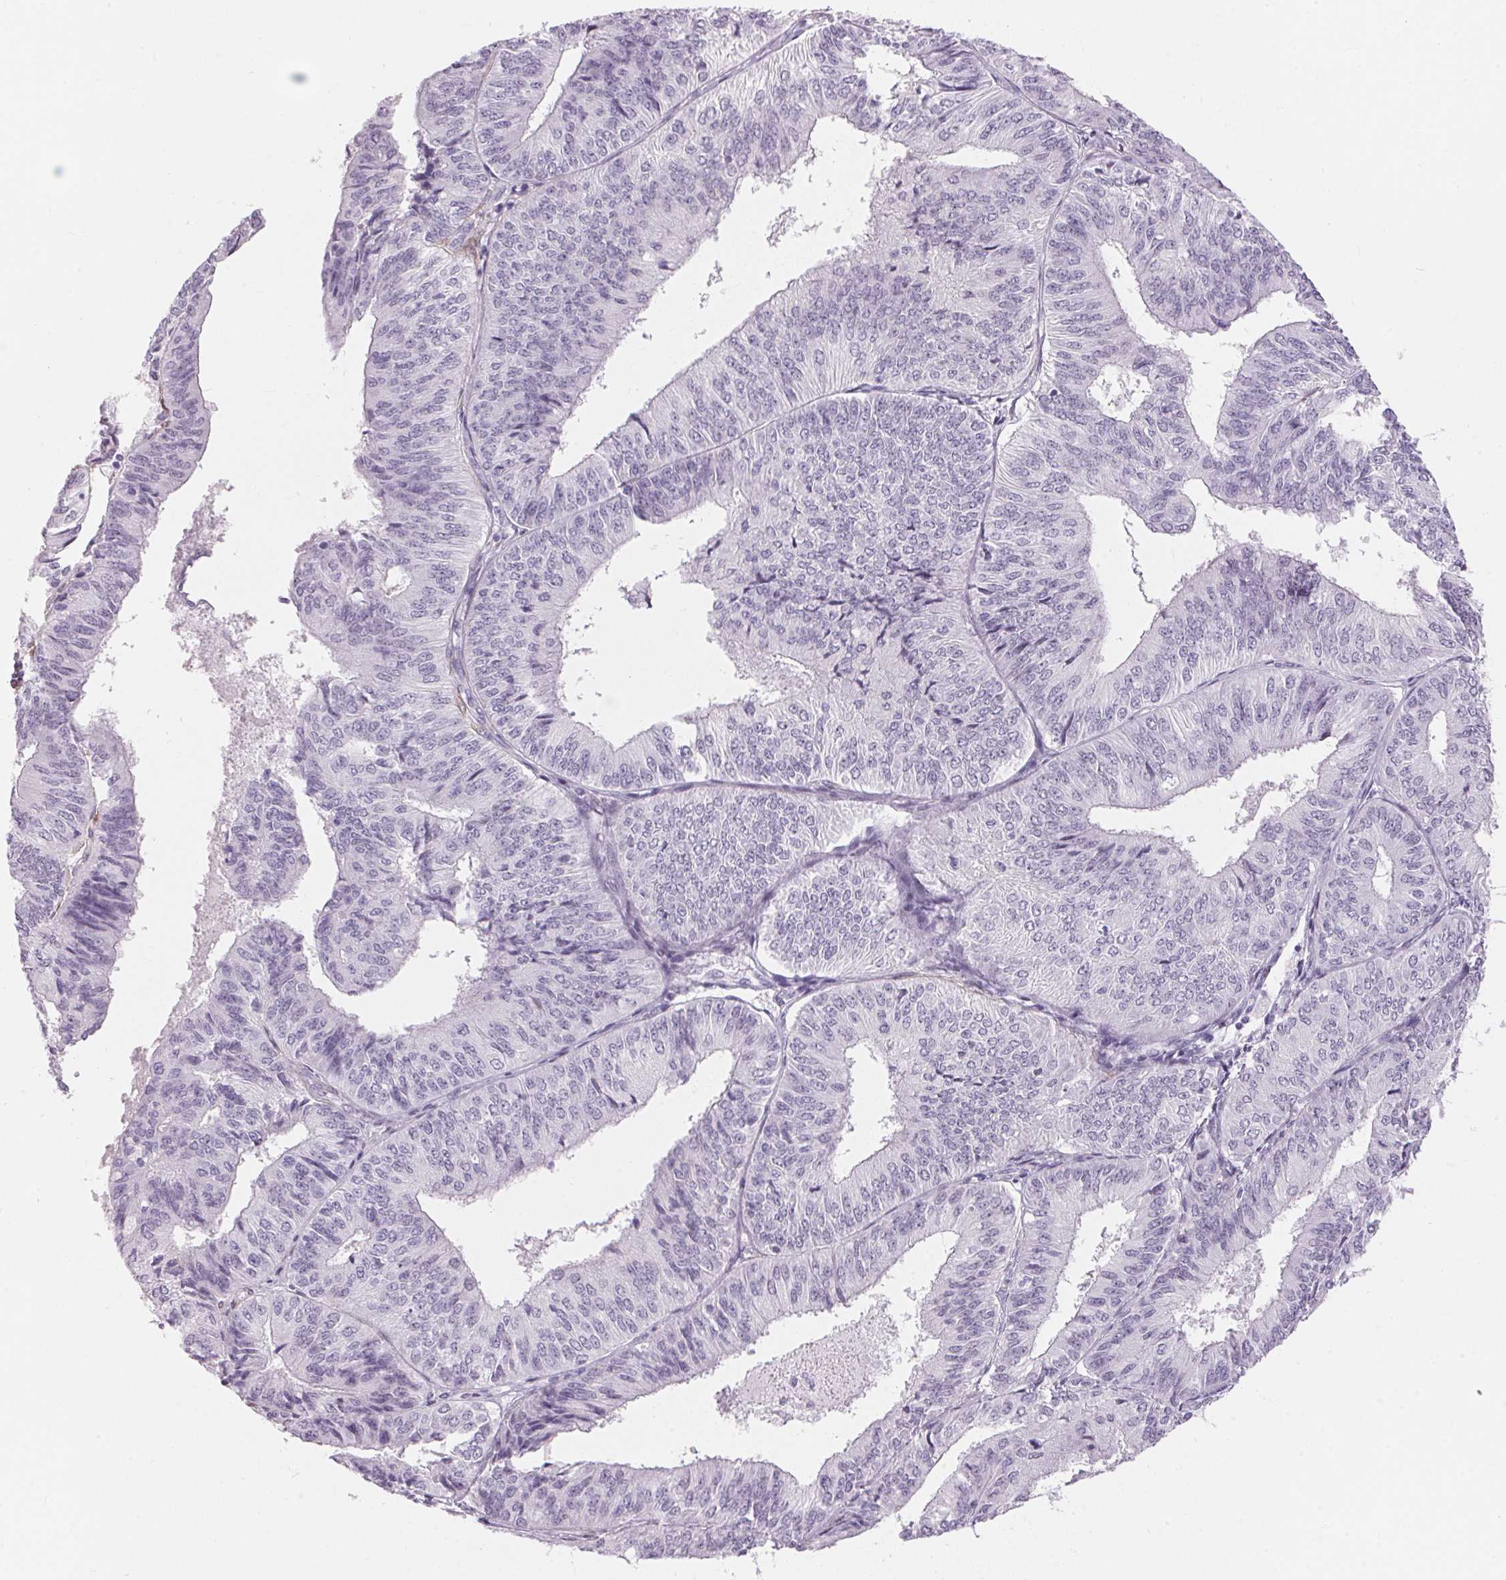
{"staining": {"intensity": "negative", "quantity": "none", "location": "none"}, "tissue": "endometrial cancer", "cell_type": "Tumor cells", "image_type": "cancer", "snomed": [{"axis": "morphology", "description": "Adenocarcinoma, NOS"}, {"axis": "topography", "description": "Endometrium"}], "caption": "Immunohistochemistry of human endometrial cancer (adenocarcinoma) shows no positivity in tumor cells. The staining was performed using DAB (3,3'-diaminobenzidine) to visualize the protein expression in brown, while the nuclei were stained in blue with hematoxylin (Magnification: 20x).", "gene": "CADPS", "patient": {"sex": "female", "age": 58}}